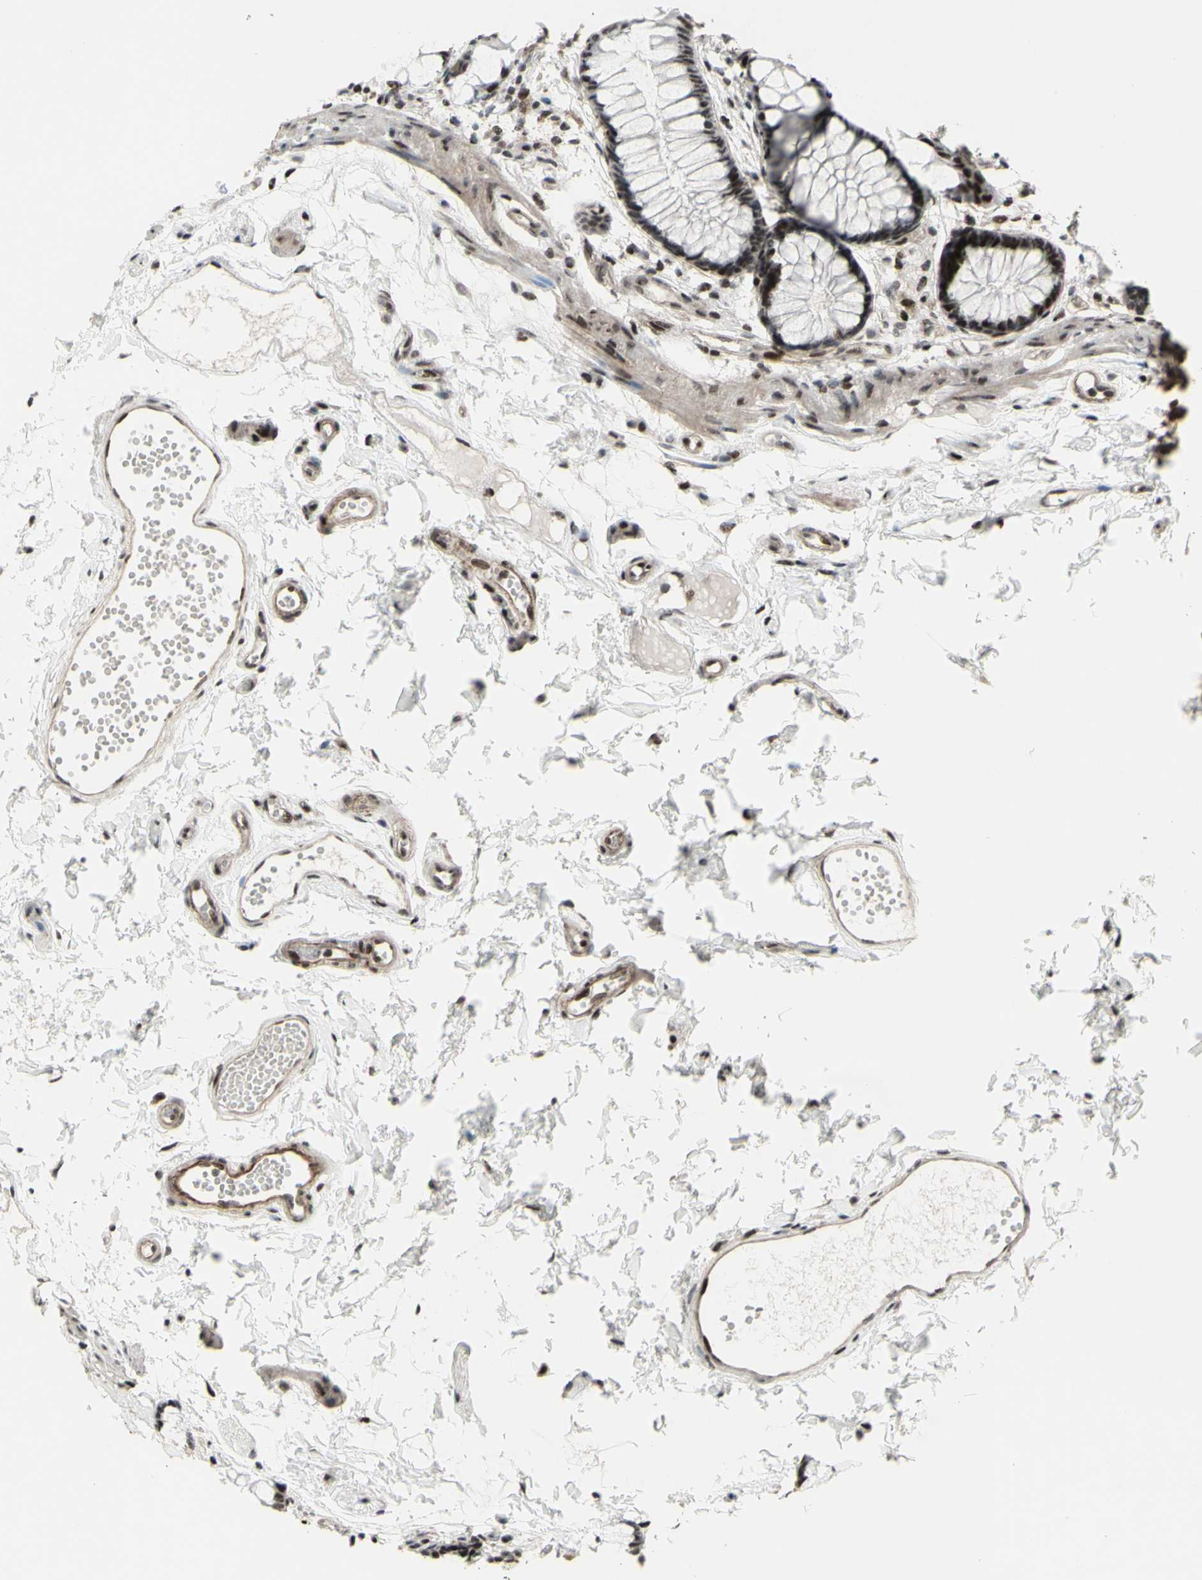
{"staining": {"intensity": "moderate", "quantity": "25%-75%", "location": "nuclear"}, "tissue": "rectum", "cell_type": "Glandular cells", "image_type": "normal", "snomed": [{"axis": "morphology", "description": "Normal tissue, NOS"}, {"axis": "topography", "description": "Rectum"}], "caption": "Immunohistochemistry (IHC) micrograph of unremarkable rectum stained for a protein (brown), which reveals medium levels of moderate nuclear staining in about 25%-75% of glandular cells.", "gene": "SUPT6H", "patient": {"sex": "female", "age": 66}}